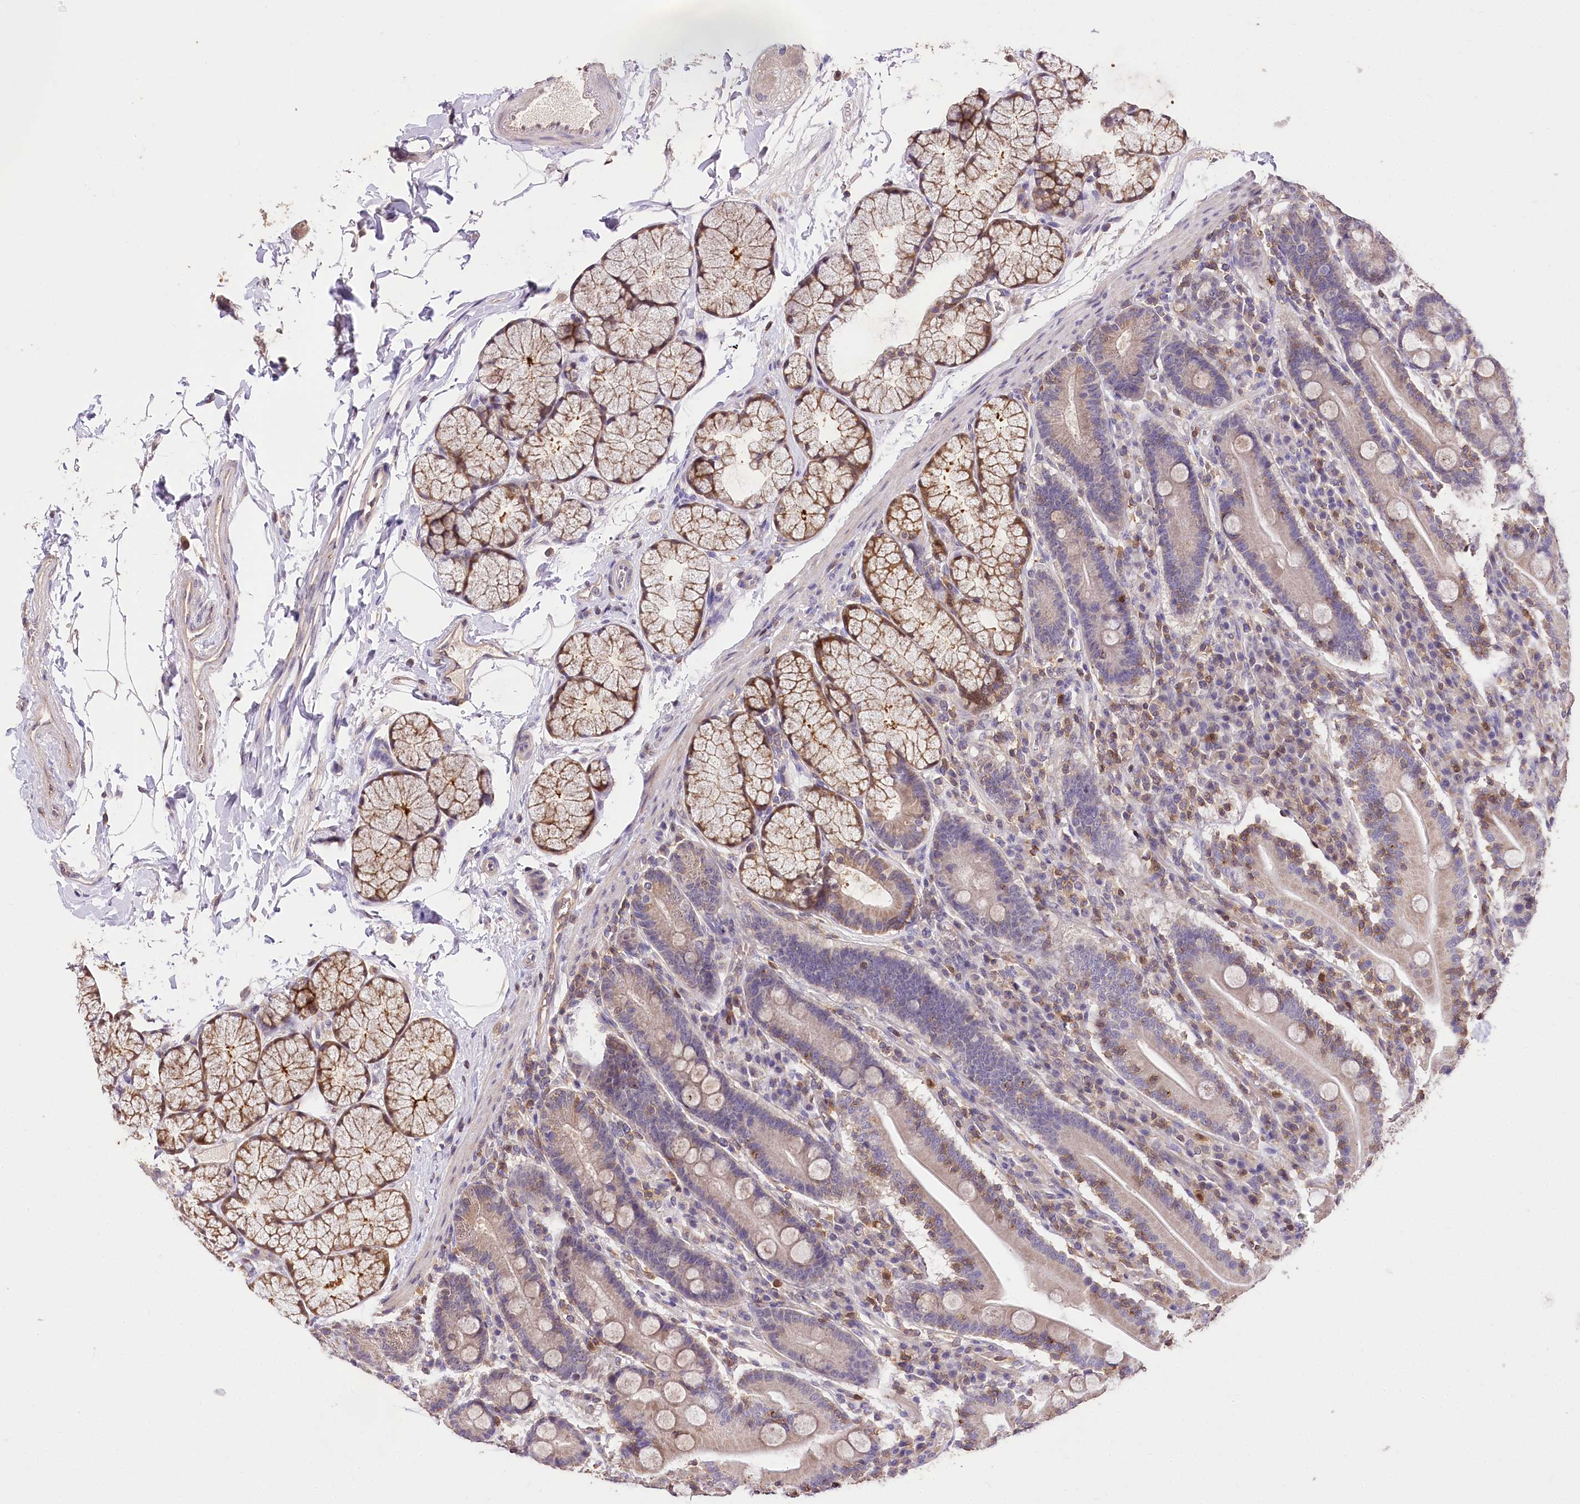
{"staining": {"intensity": "moderate", "quantity": "25%-75%", "location": "cytoplasmic/membranous"}, "tissue": "duodenum", "cell_type": "Glandular cells", "image_type": "normal", "snomed": [{"axis": "morphology", "description": "Normal tissue, NOS"}, {"axis": "topography", "description": "Duodenum"}], "caption": "The immunohistochemical stain labels moderate cytoplasmic/membranous staining in glandular cells of benign duodenum. The staining was performed using DAB (3,3'-diaminobenzidine) to visualize the protein expression in brown, while the nuclei were stained in blue with hematoxylin (Magnification: 20x).", "gene": "SERGEF", "patient": {"sex": "male", "age": 35}}